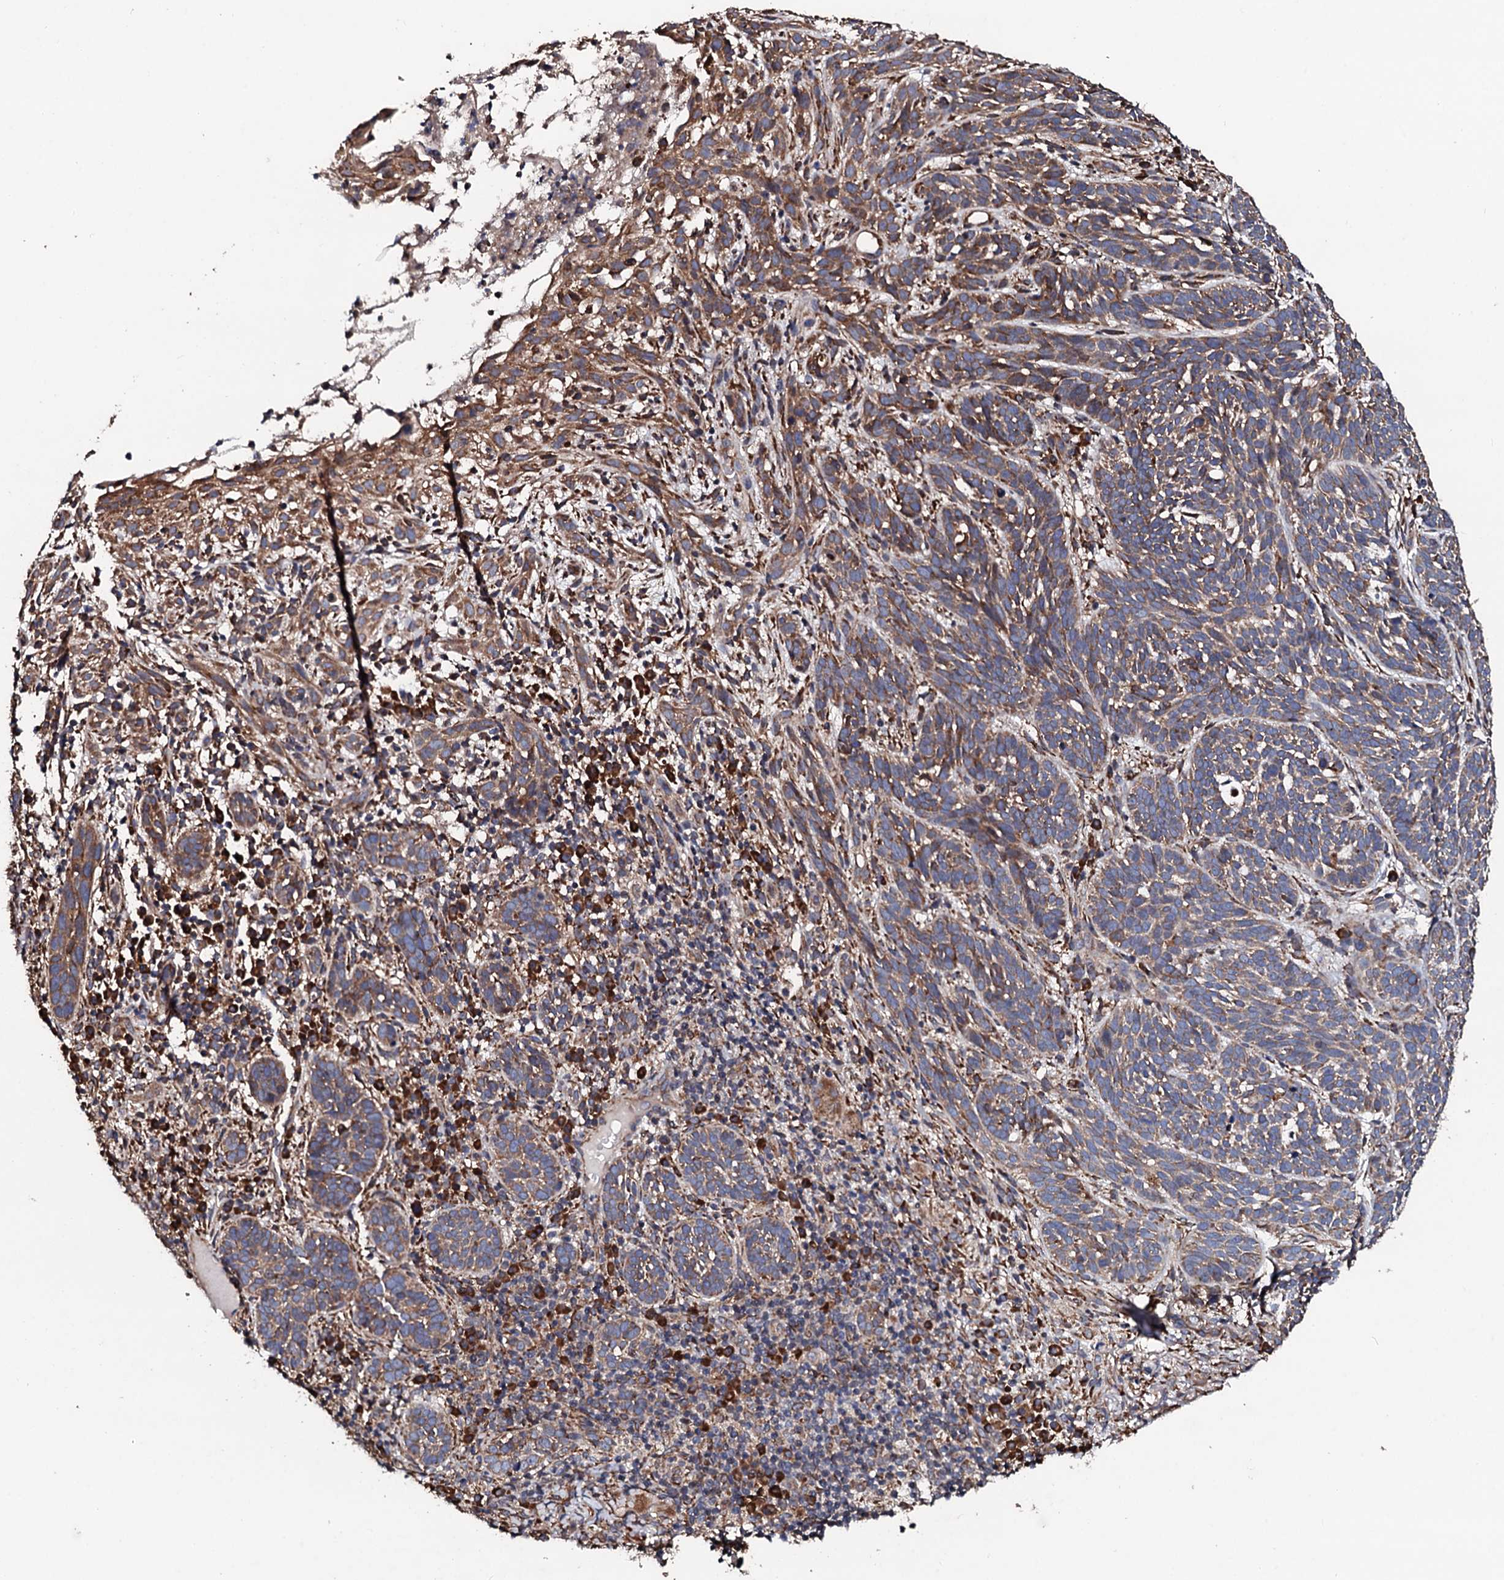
{"staining": {"intensity": "moderate", "quantity": ">75%", "location": "cytoplasmic/membranous"}, "tissue": "skin cancer", "cell_type": "Tumor cells", "image_type": "cancer", "snomed": [{"axis": "morphology", "description": "Basal cell carcinoma"}, {"axis": "topography", "description": "Skin"}], "caption": "Protein analysis of skin cancer (basal cell carcinoma) tissue demonstrates moderate cytoplasmic/membranous positivity in about >75% of tumor cells.", "gene": "CKAP5", "patient": {"sex": "male", "age": 71}}